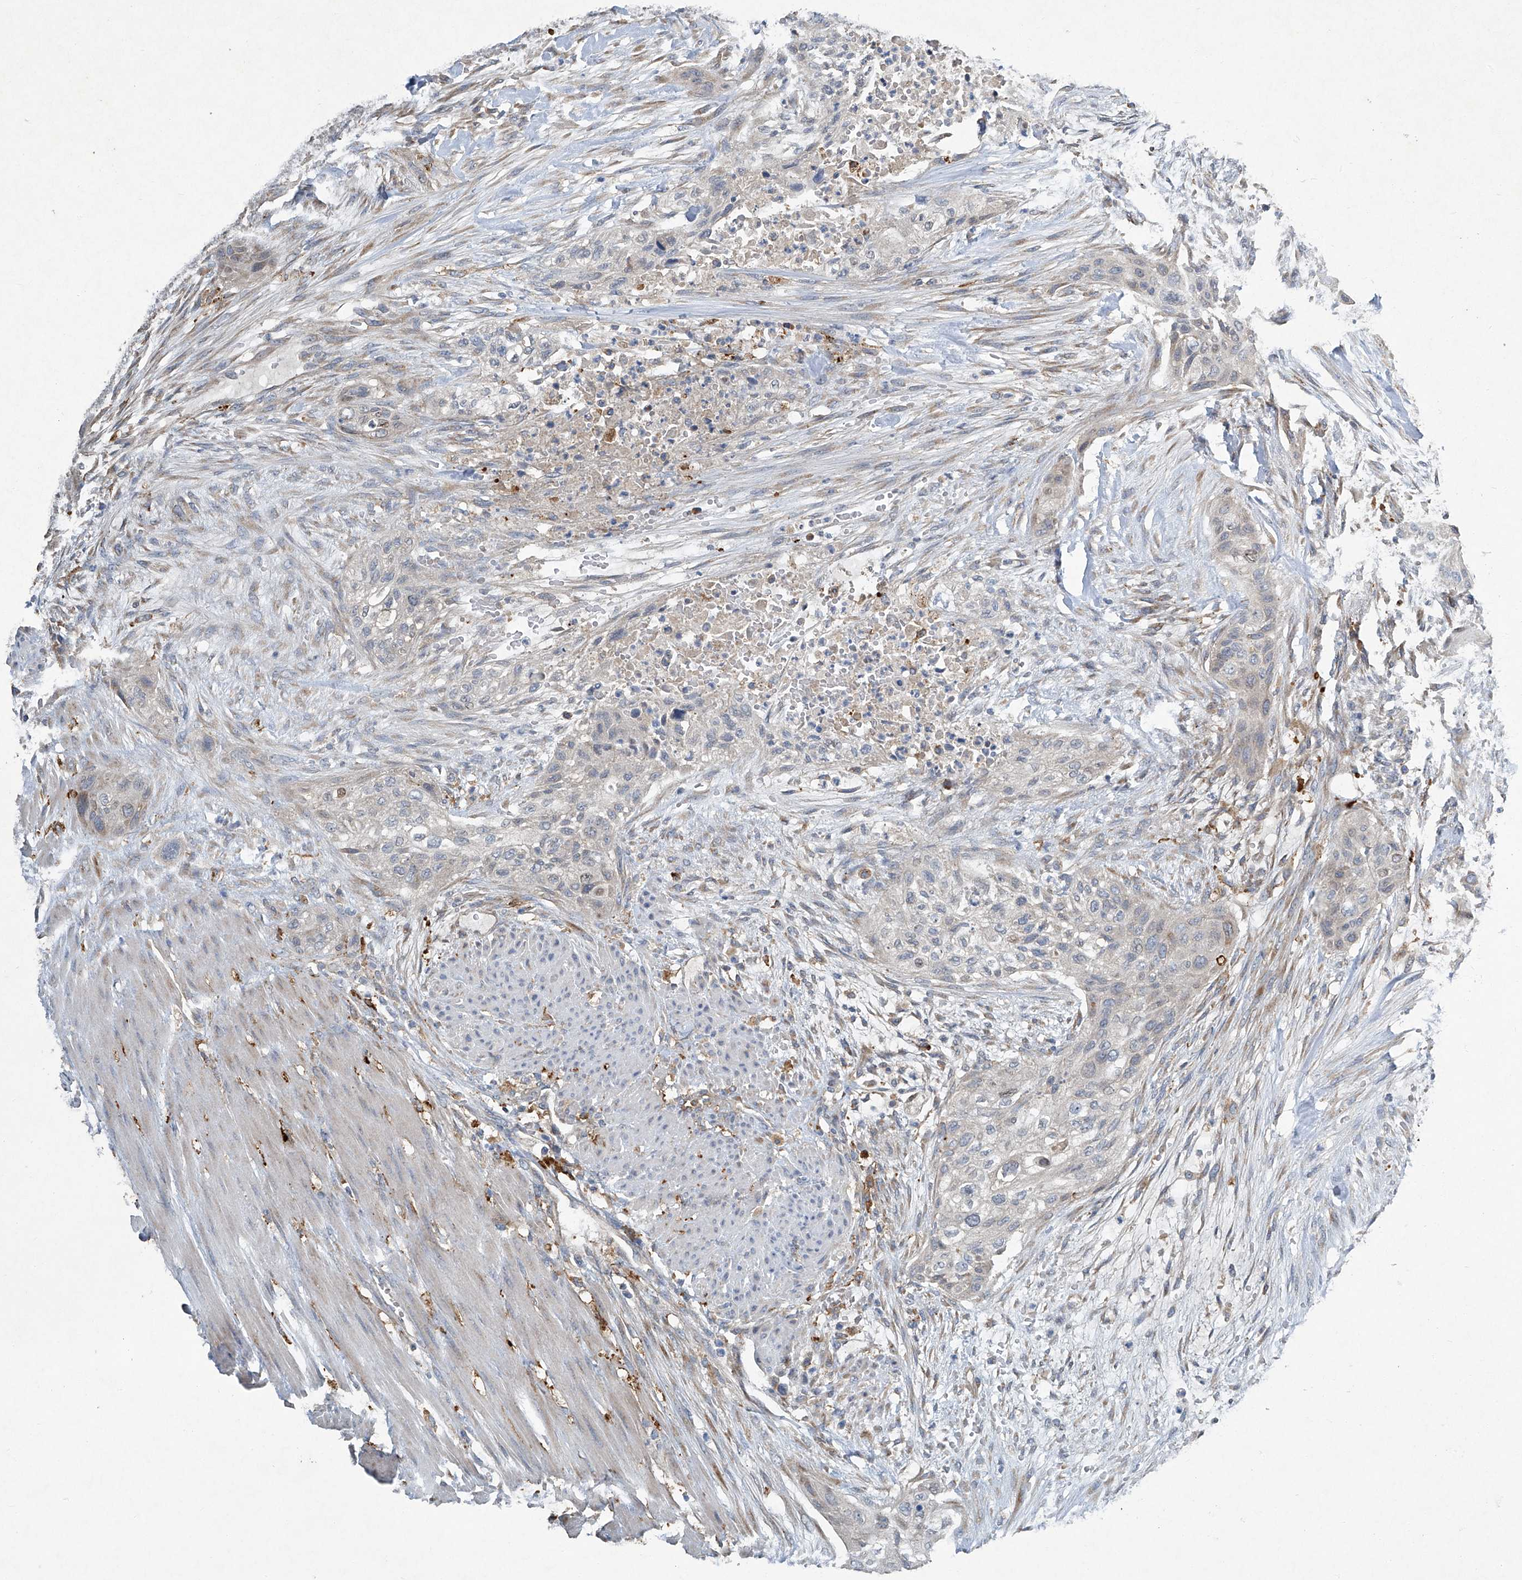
{"staining": {"intensity": "negative", "quantity": "none", "location": "none"}, "tissue": "urothelial cancer", "cell_type": "Tumor cells", "image_type": "cancer", "snomed": [{"axis": "morphology", "description": "Urothelial carcinoma, High grade"}, {"axis": "topography", "description": "Urinary bladder"}], "caption": "This micrograph is of high-grade urothelial carcinoma stained with immunohistochemistry to label a protein in brown with the nuclei are counter-stained blue. There is no expression in tumor cells.", "gene": "FAM167A", "patient": {"sex": "male", "age": 35}}